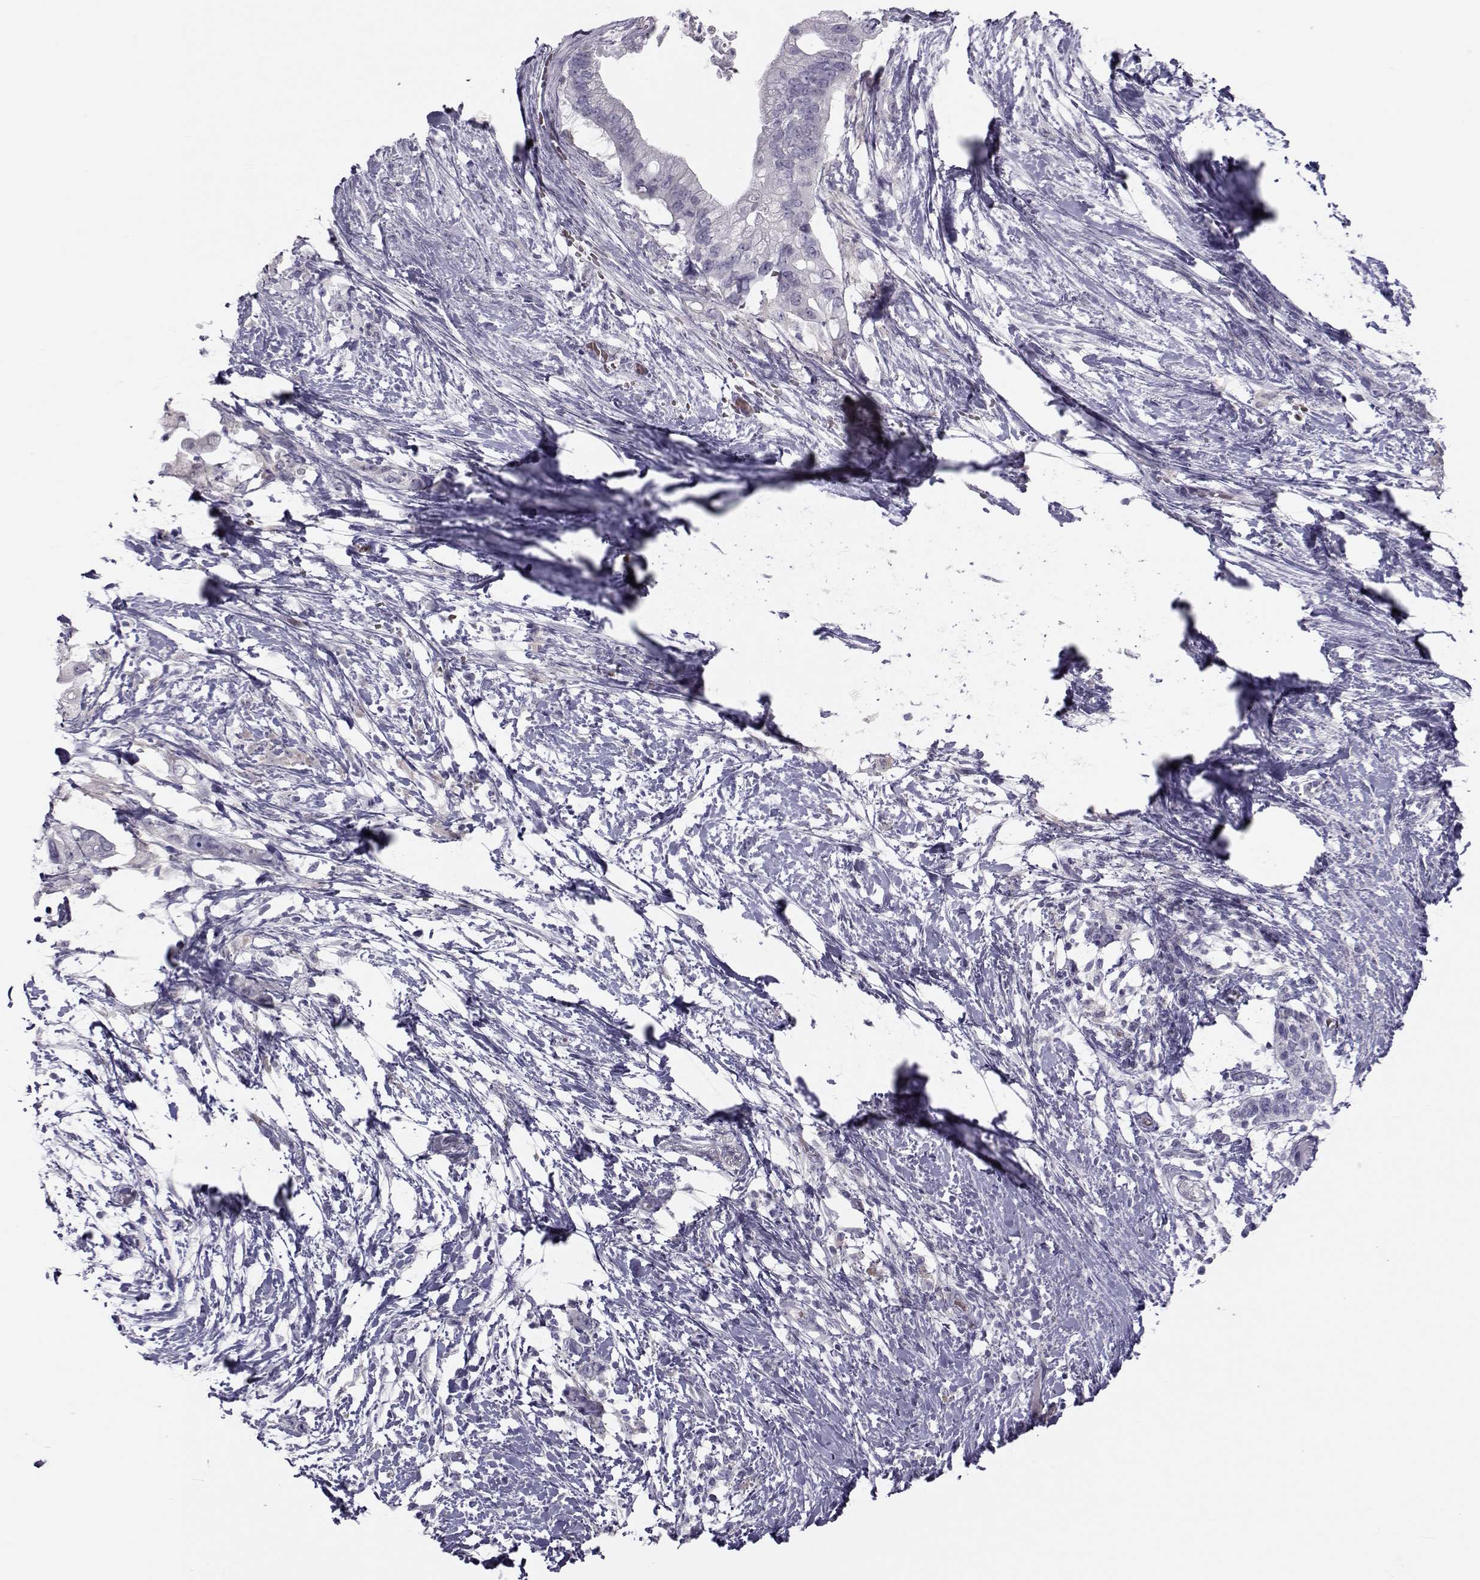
{"staining": {"intensity": "negative", "quantity": "none", "location": "none"}, "tissue": "pancreatic cancer", "cell_type": "Tumor cells", "image_type": "cancer", "snomed": [{"axis": "morphology", "description": "Adenocarcinoma, NOS"}, {"axis": "topography", "description": "Pancreas"}], "caption": "Image shows no protein positivity in tumor cells of pancreatic adenocarcinoma tissue.", "gene": "GARIN3", "patient": {"sex": "female", "age": 72}}